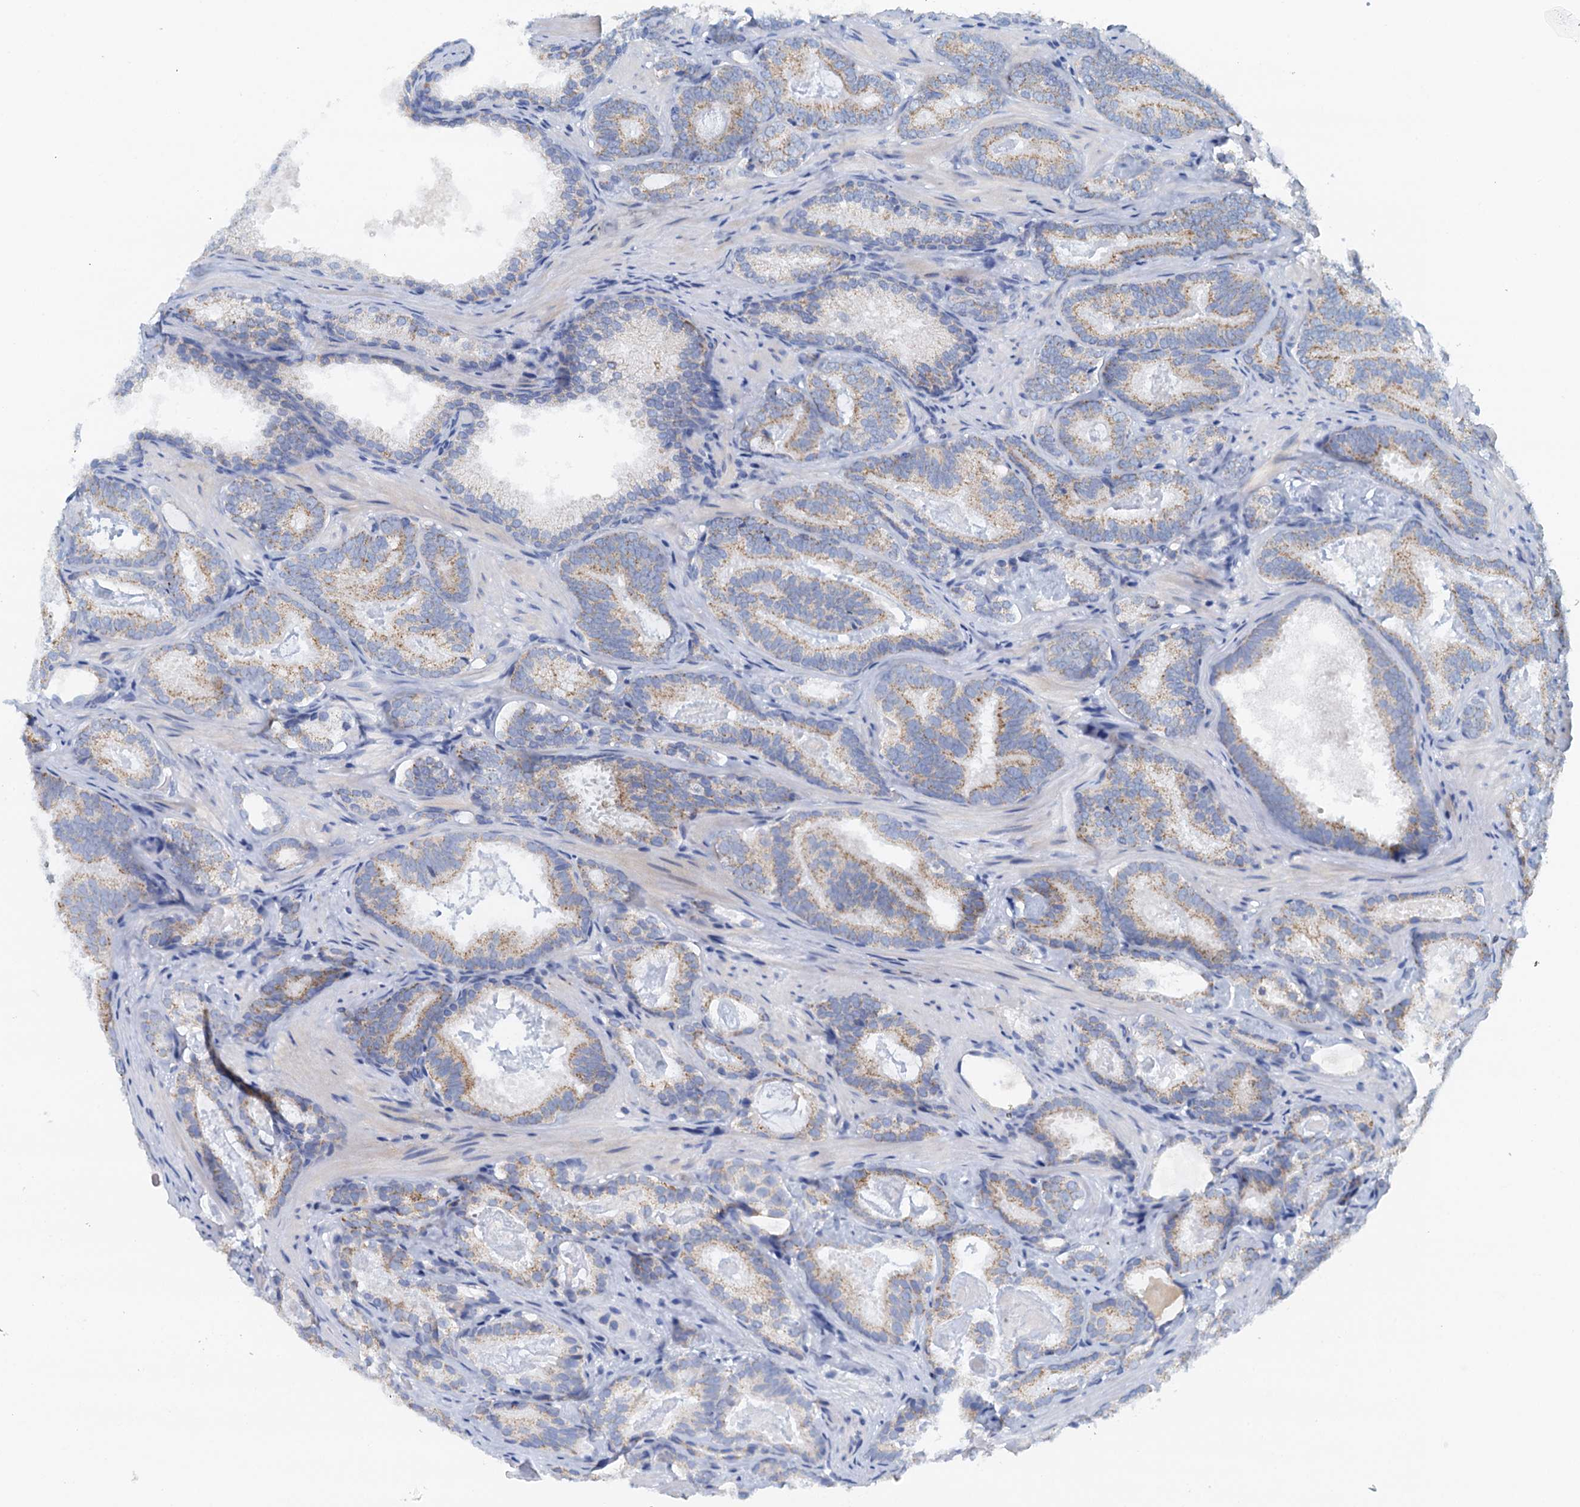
{"staining": {"intensity": "weak", "quantity": ">75%", "location": "cytoplasmic/membranous"}, "tissue": "prostate cancer", "cell_type": "Tumor cells", "image_type": "cancer", "snomed": [{"axis": "morphology", "description": "Adenocarcinoma, Low grade"}, {"axis": "topography", "description": "Prostate"}], "caption": "Protein expression analysis of human prostate cancer reveals weak cytoplasmic/membranous positivity in about >75% of tumor cells.", "gene": "POC1A", "patient": {"sex": "male", "age": 60}}